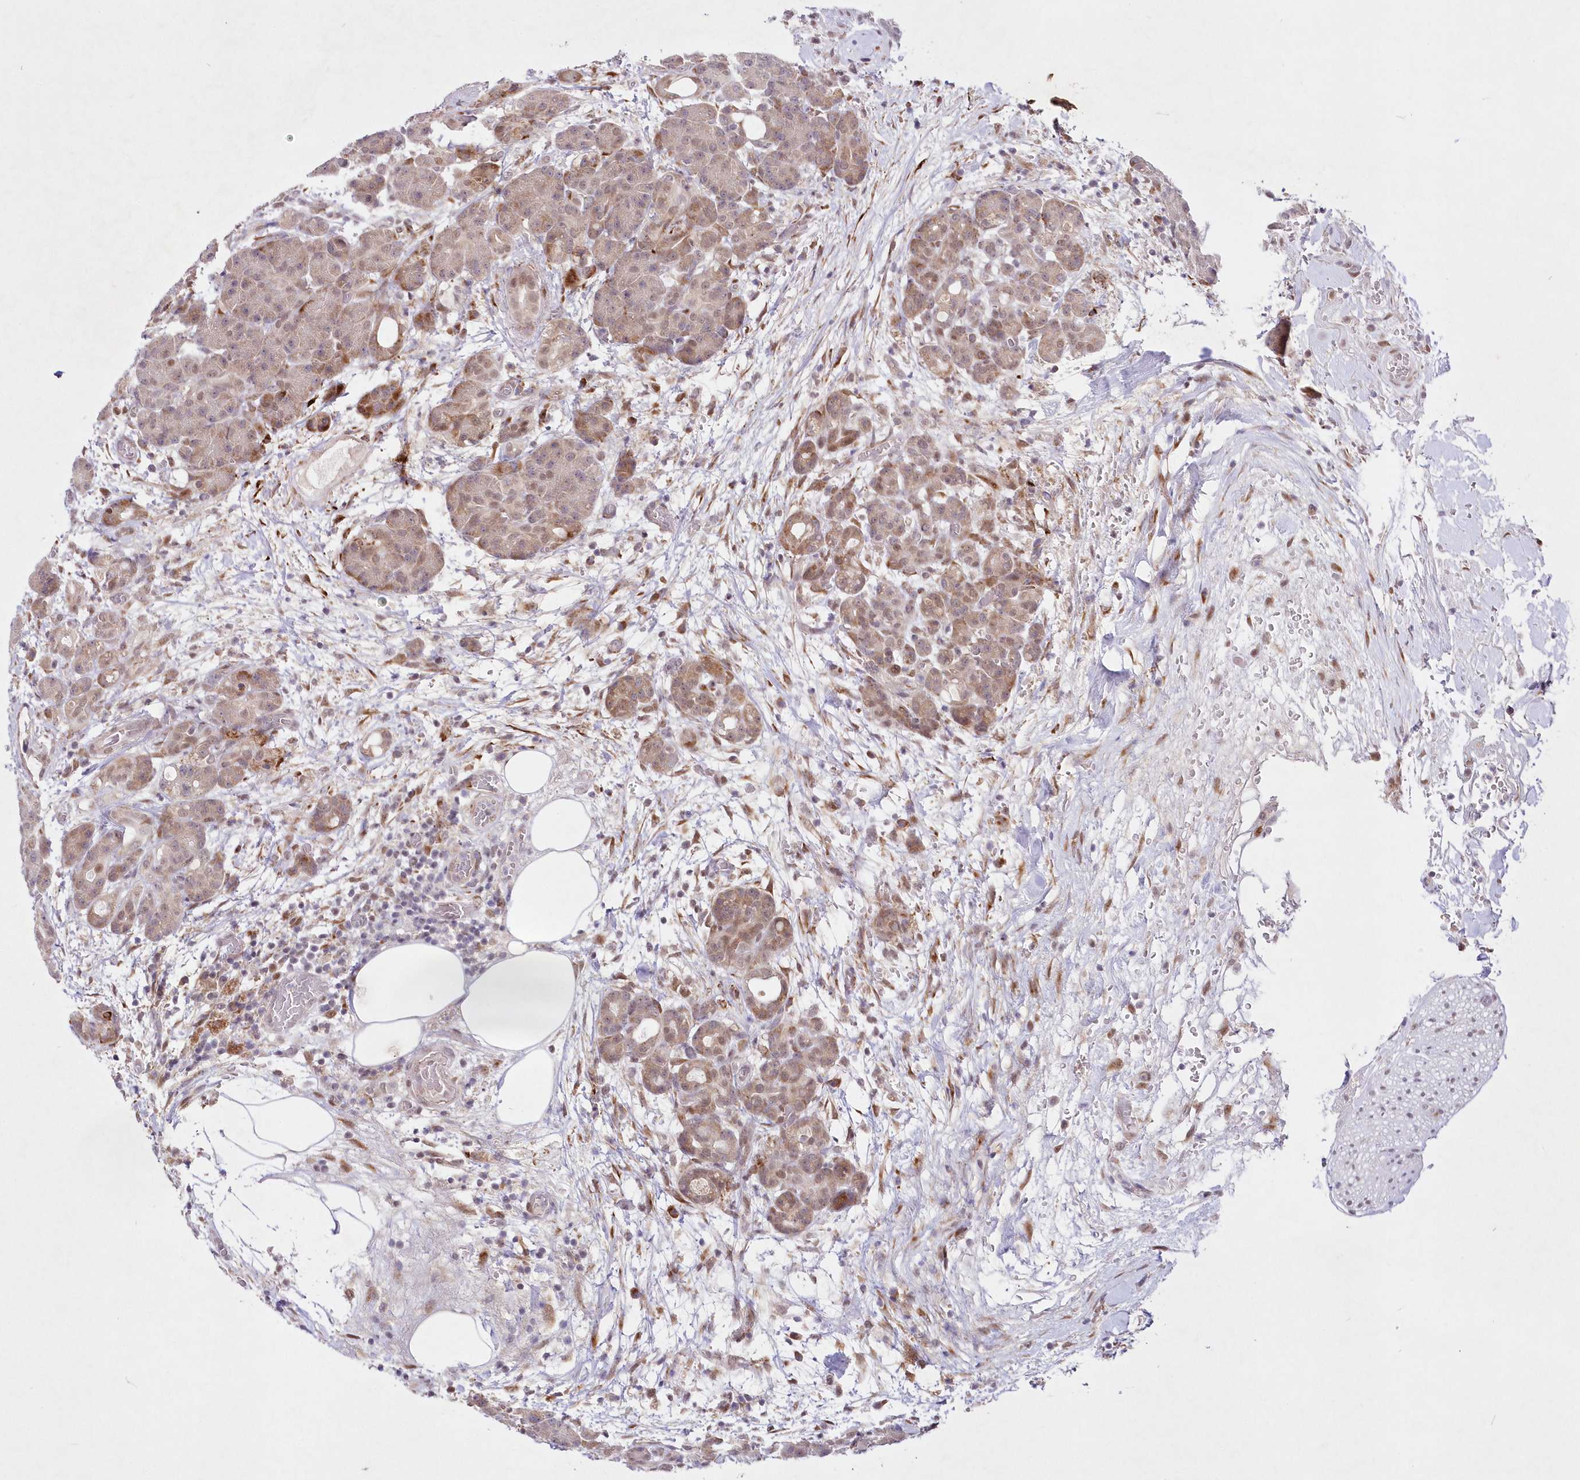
{"staining": {"intensity": "moderate", "quantity": "25%-75%", "location": "cytoplasmic/membranous"}, "tissue": "pancreas", "cell_type": "Exocrine glandular cells", "image_type": "normal", "snomed": [{"axis": "morphology", "description": "Normal tissue, NOS"}, {"axis": "topography", "description": "Pancreas"}], "caption": "Immunohistochemistry (IHC) staining of unremarkable pancreas, which displays medium levels of moderate cytoplasmic/membranous expression in about 25%-75% of exocrine glandular cells indicating moderate cytoplasmic/membranous protein staining. The staining was performed using DAB (3,3'-diaminobenzidine) (brown) for protein detection and nuclei were counterstained in hematoxylin (blue).", "gene": "LDB1", "patient": {"sex": "male", "age": 63}}